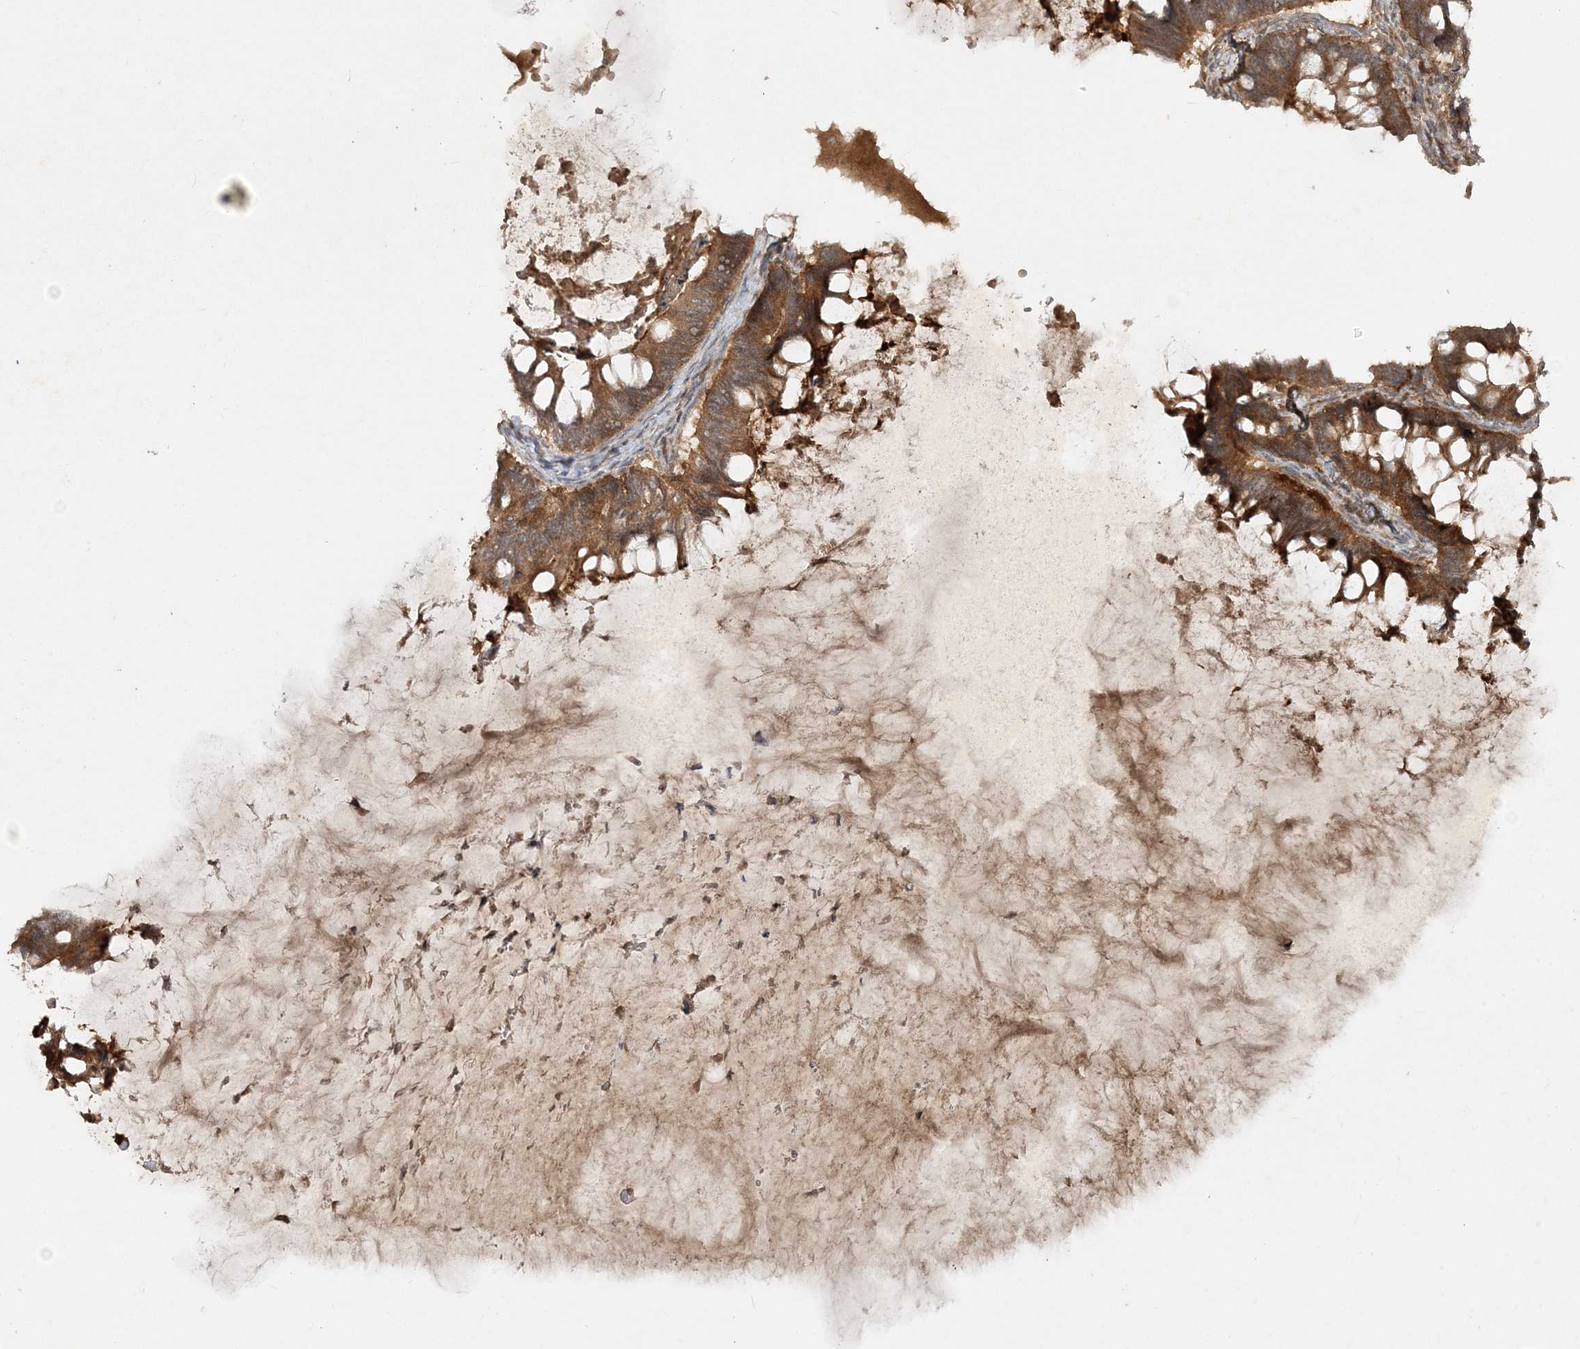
{"staining": {"intensity": "moderate", "quantity": ">75%", "location": "cytoplasmic/membranous"}, "tissue": "ovarian cancer", "cell_type": "Tumor cells", "image_type": "cancer", "snomed": [{"axis": "morphology", "description": "Cystadenocarcinoma, mucinous, NOS"}, {"axis": "topography", "description": "Ovary"}], "caption": "Ovarian mucinous cystadenocarcinoma tissue shows moderate cytoplasmic/membranous staining in about >75% of tumor cells The protein is shown in brown color, while the nuclei are stained blue.", "gene": "MOCS2", "patient": {"sex": "female", "age": 61}}